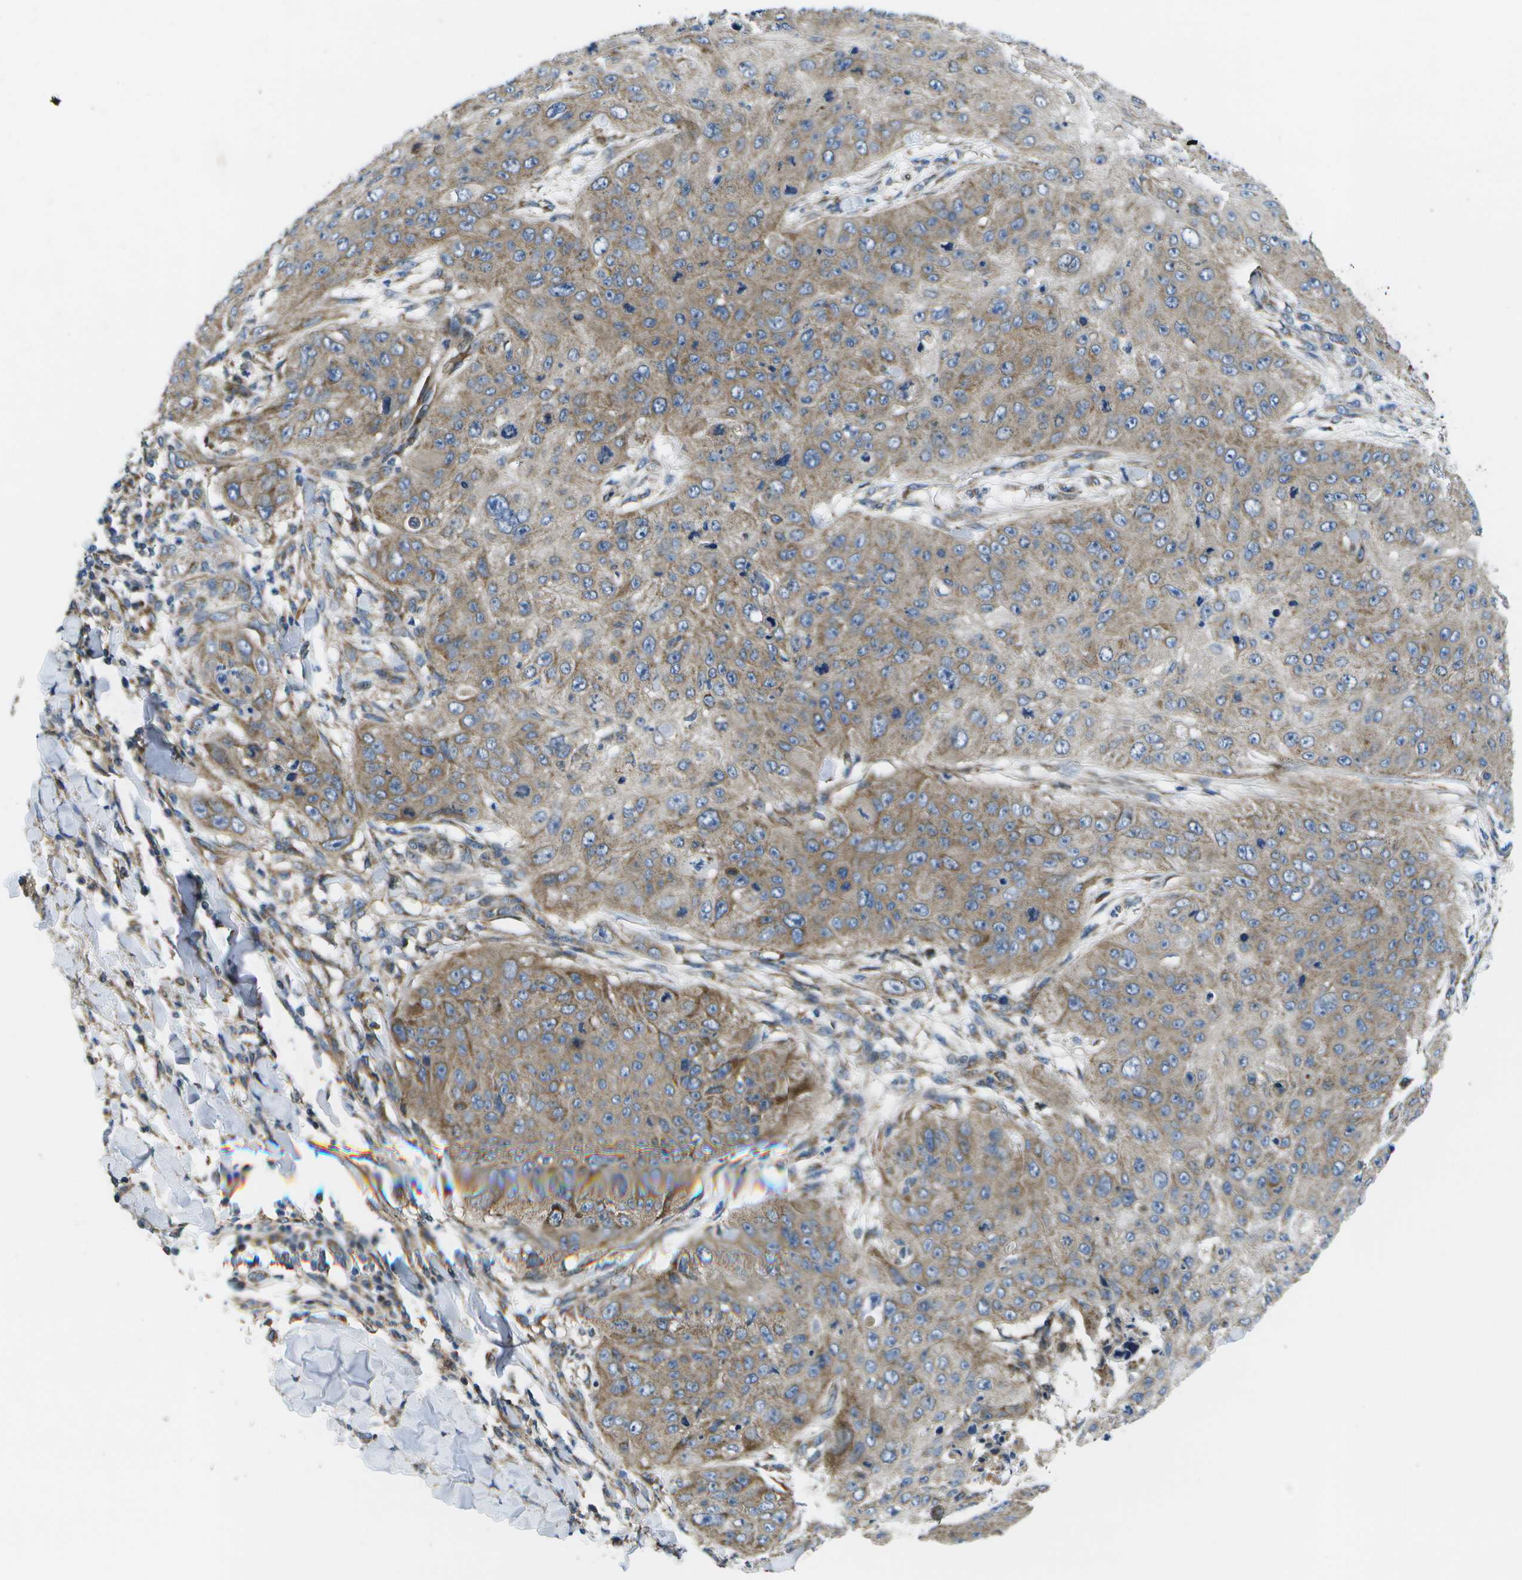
{"staining": {"intensity": "weak", "quantity": ">75%", "location": "cytoplasmic/membranous"}, "tissue": "skin cancer", "cell_type": "Tumor cells", "image_type": "cancer", "snomed": [{"axis": "morphology", "description": "Squamous cell carcinoma, NOS"}, {"axis": "topography", "description": "Skin"}], "caption": "The micrograph demonstrates immunohistochemical staining of skin squamous cell carcinoma. There is weak cytoplasmic/membranous expression is appreciated in about >75% of tumor cells.", "gene": "MVK", "patient": {"sex": "female", "age": 80}}